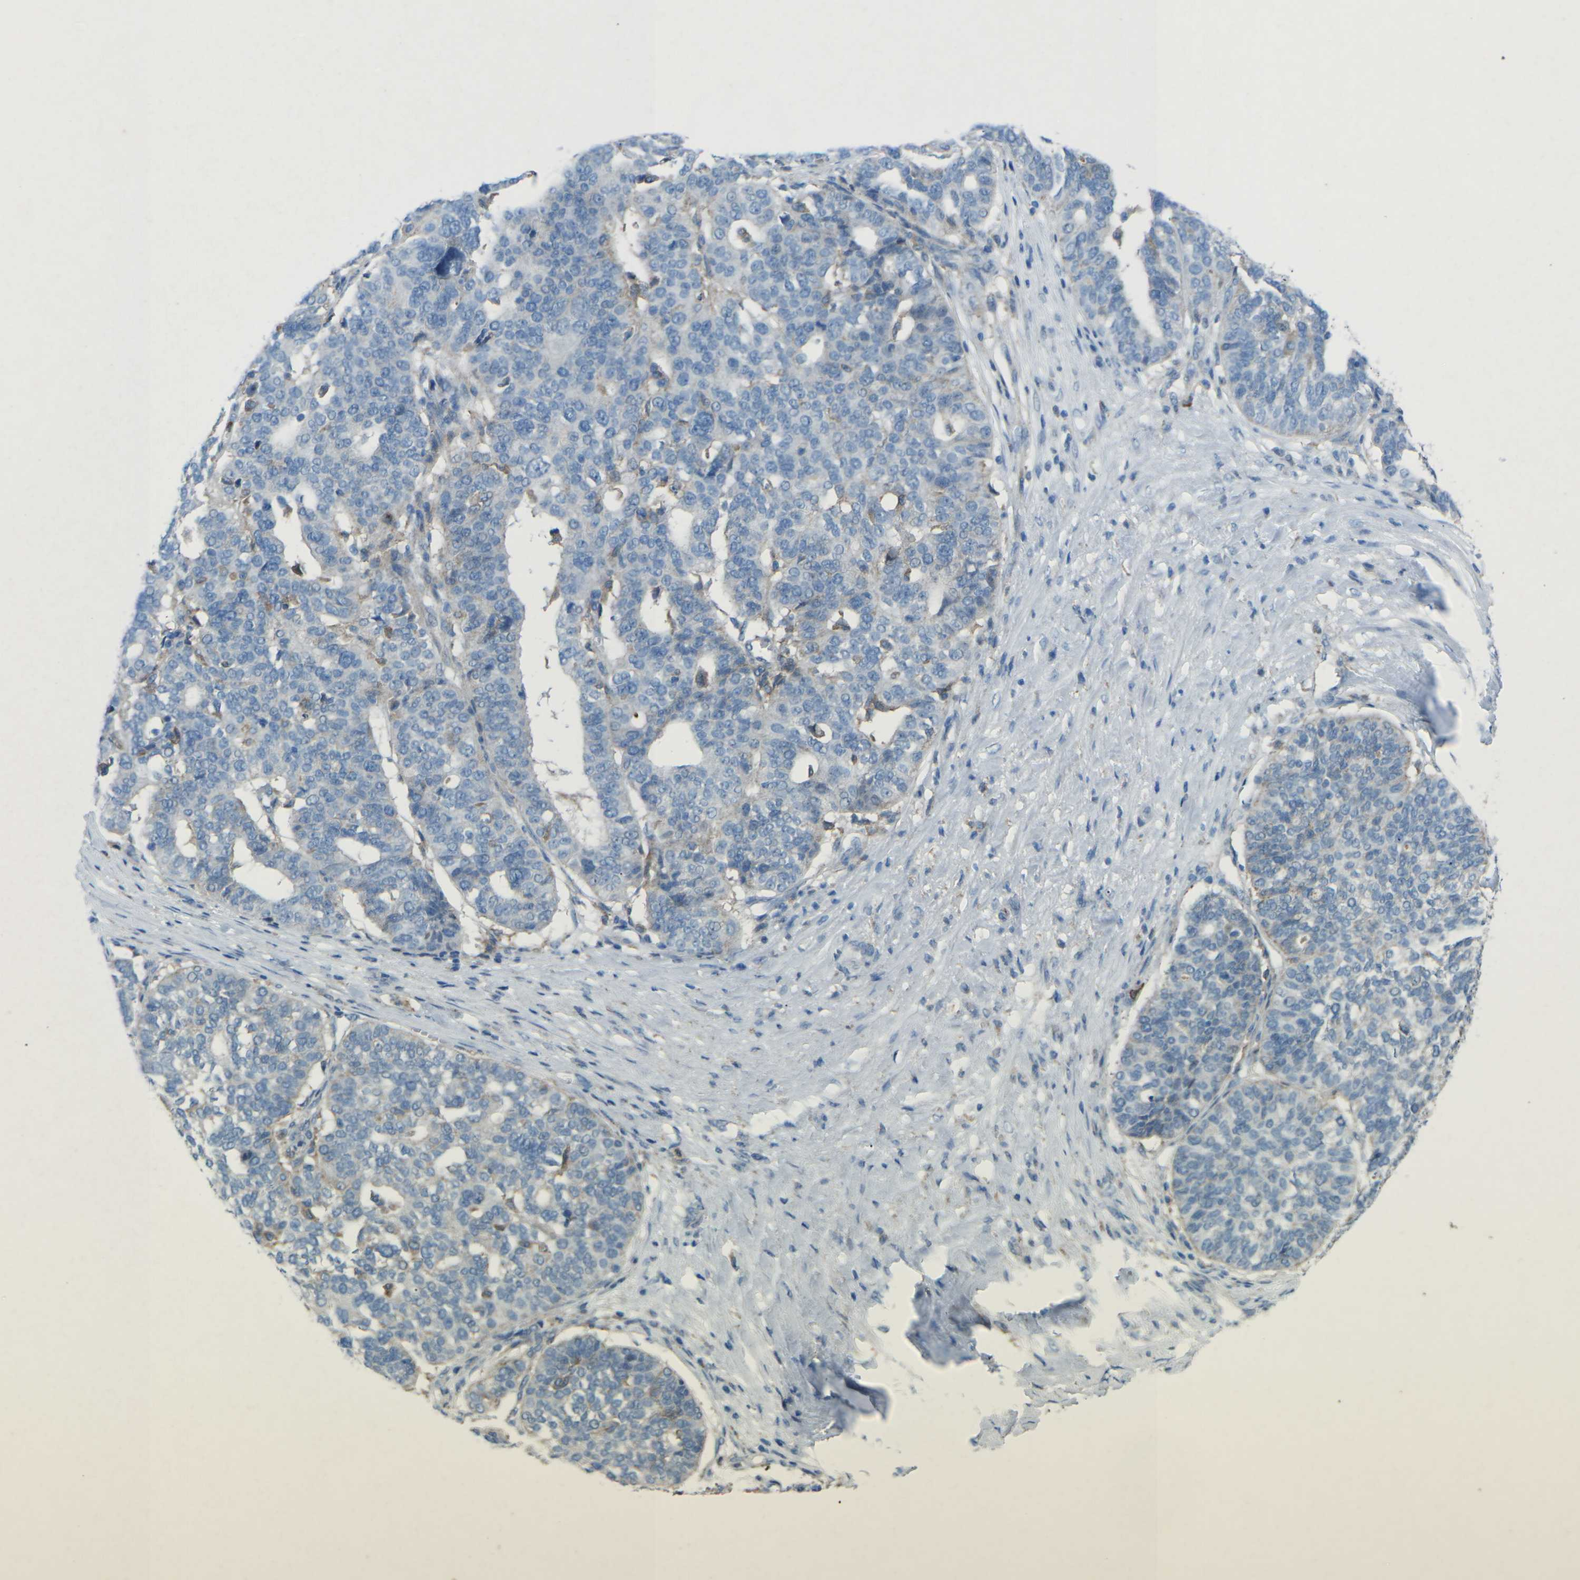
{"staining": {"intensity": "weak", "quantity": "25%-75%", "location": "cytoplasmic/membranous"}, "tissue": "ovarian cancer", "cell_type": "Tumor cells", "image_type": "cancer", "snomed": [{"axis": "morphology", "description": "Cystadenocarcinoma, serous, NOS"}, {"axis": "topography", "description": "Ovary"}], "caption": "Ovarian cancer tissue displays weak cytoplasmic/membranous expression in about 25%-75% of tumor cells", "gene": "STK11", "patient": {"sex": "female", "age": 59}}